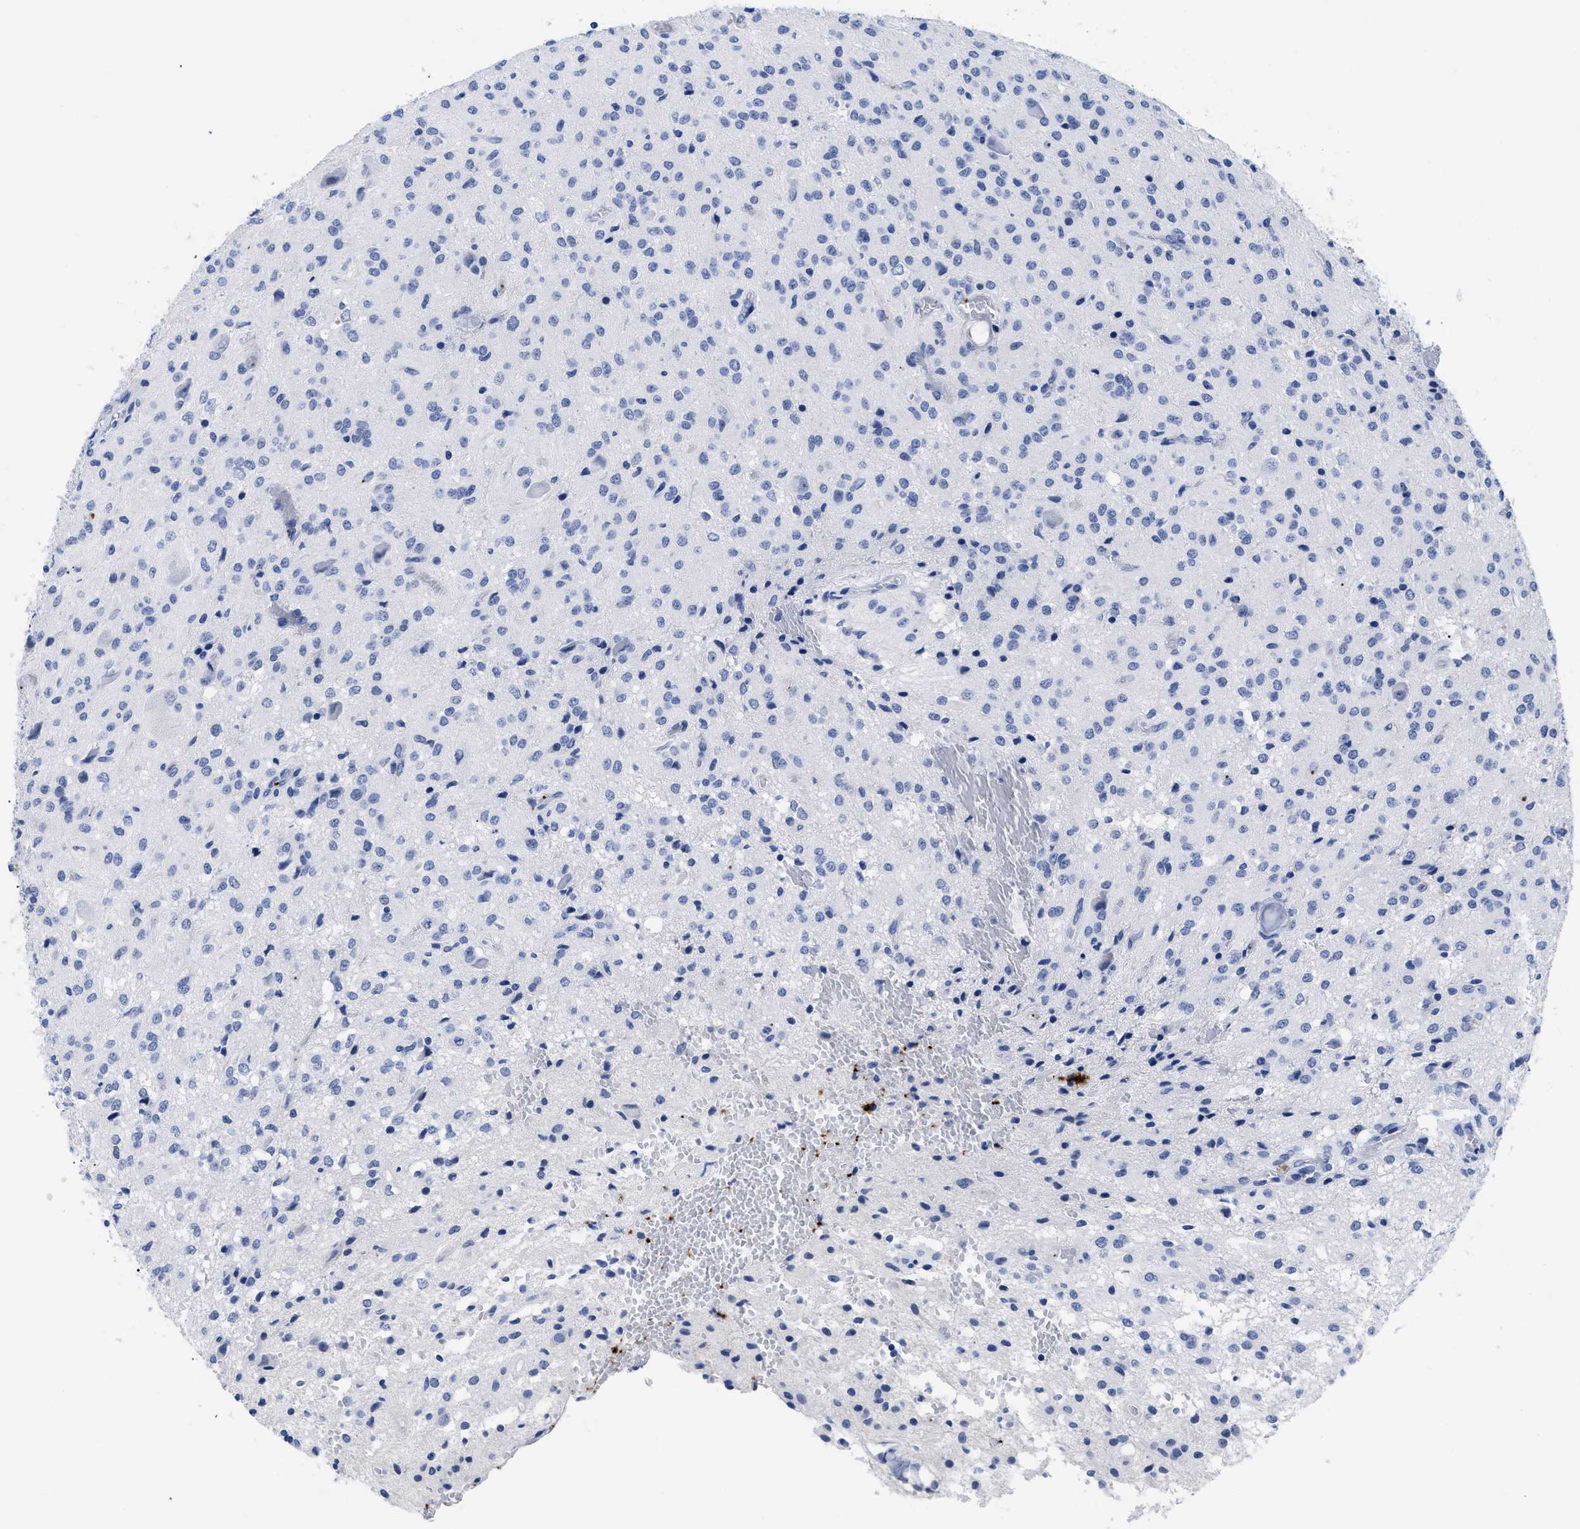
{"staining": {"intensity": "negative", "quantity": "none", "location": "none"}, "tissue": "glioma", "cell_type": "Tumor cells", "image_type": "cancer", "snomed": [{"axis": "morphology", "description": "Glioma, malignant, High grade"}, {"axis": "topography", "description": "Brain"}], "caption": "IHC photomicrograph of neoplastic tissue: glioma stained with DAB (3,3'-diaminobenzidine) shows no significant protein staining in tumor cells. (Brightfield microscopy of DAB IHC at high magnification).", "gene": "TREML1", "patient": {"sex": "female", "age": 59}}